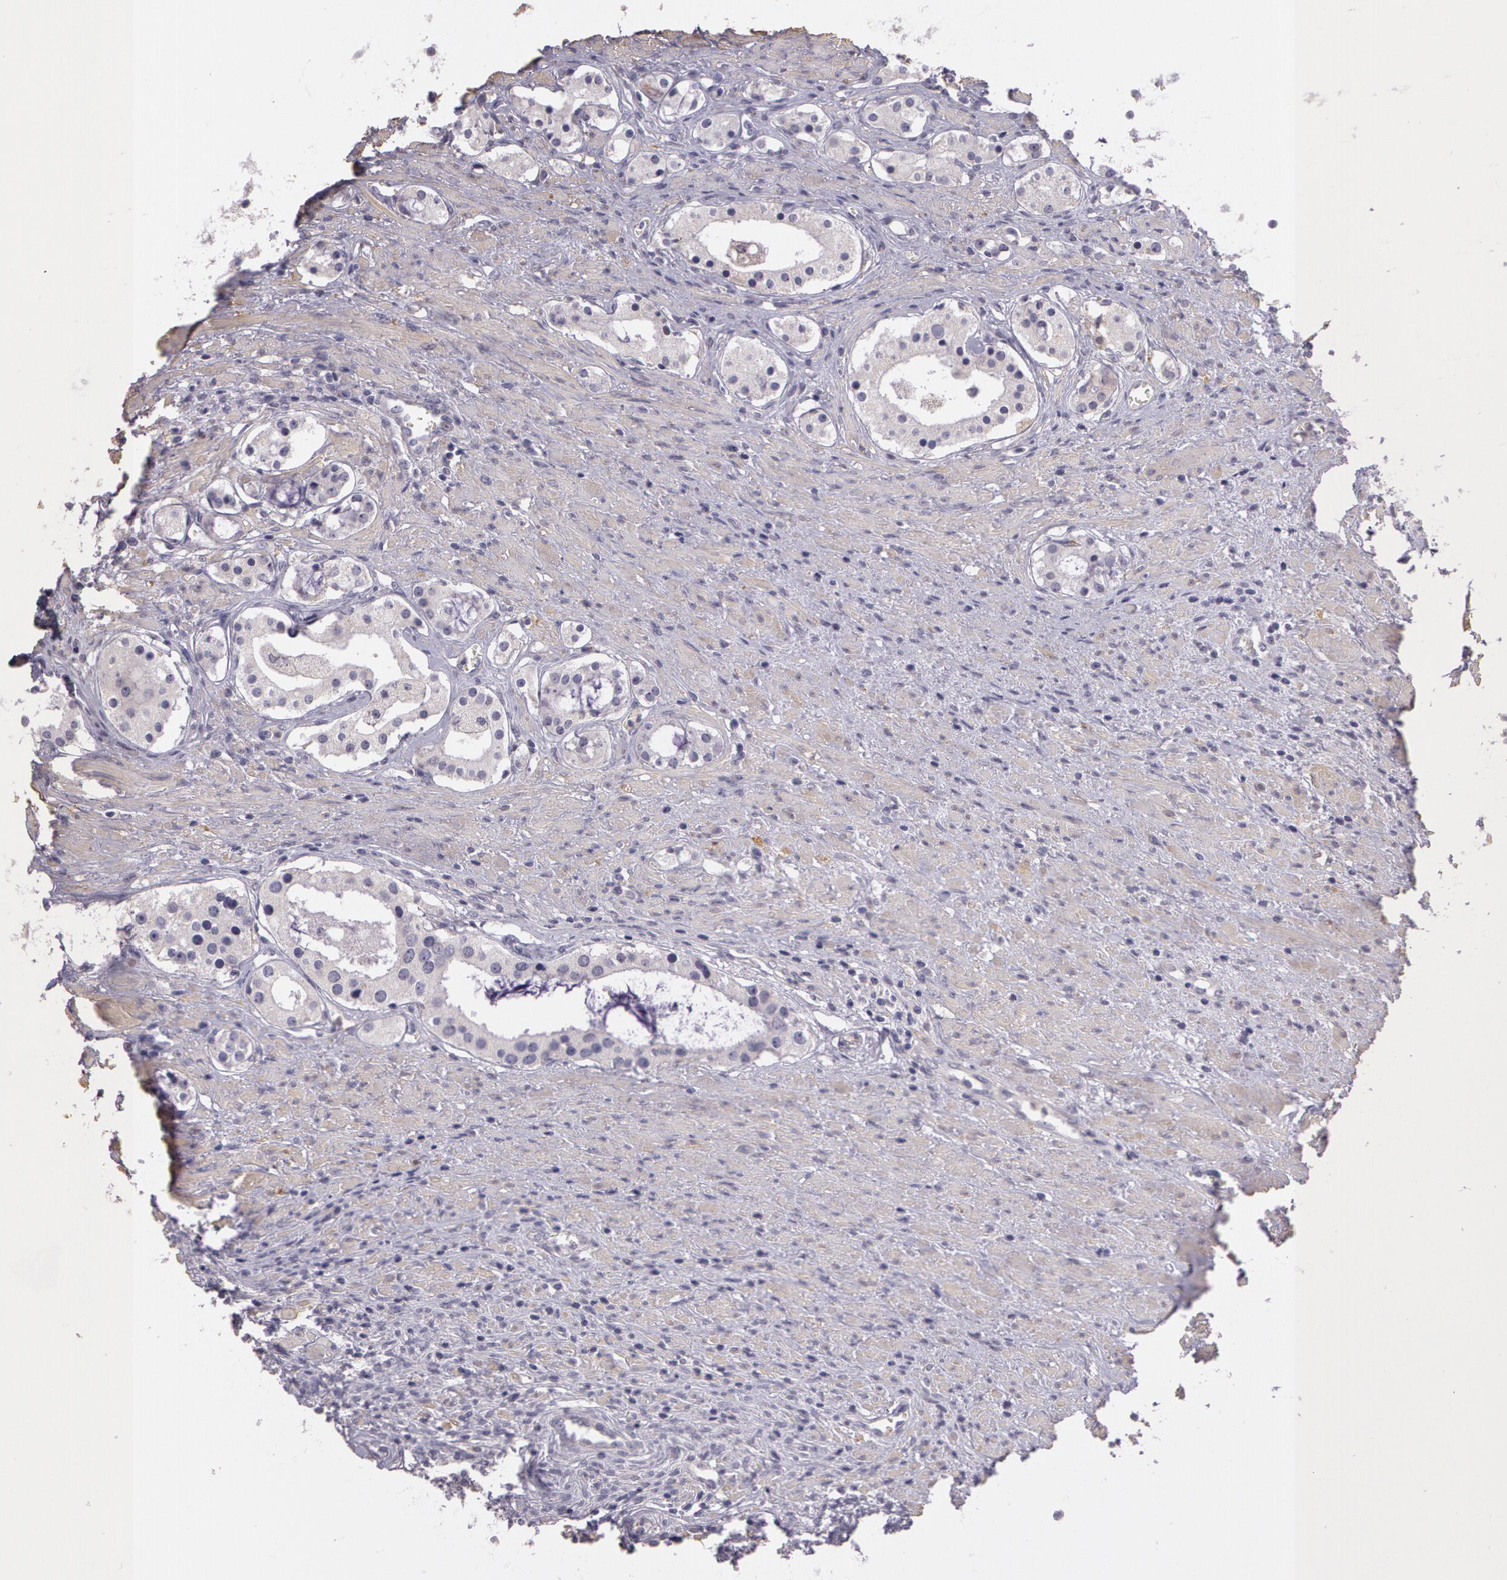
{"staining": {"intensity": "negative", "quantity": "none", "location": "none"}, "tissue": "prostate cancer", "cell_type": "Tumor cells", "image_type": "cancer", "snomed": [{"axis": "morphology", "description": "Adenocarcinoma, Medium grade"}, {"axis": "topography", "description": "Prostate"}], "caption": "Tumor cells are negative for protein expression in human prostate cancer (medium-grade adenocarcinoma).", "gene": "G2E3", "patient": {"sex": "male", "age": 73}}